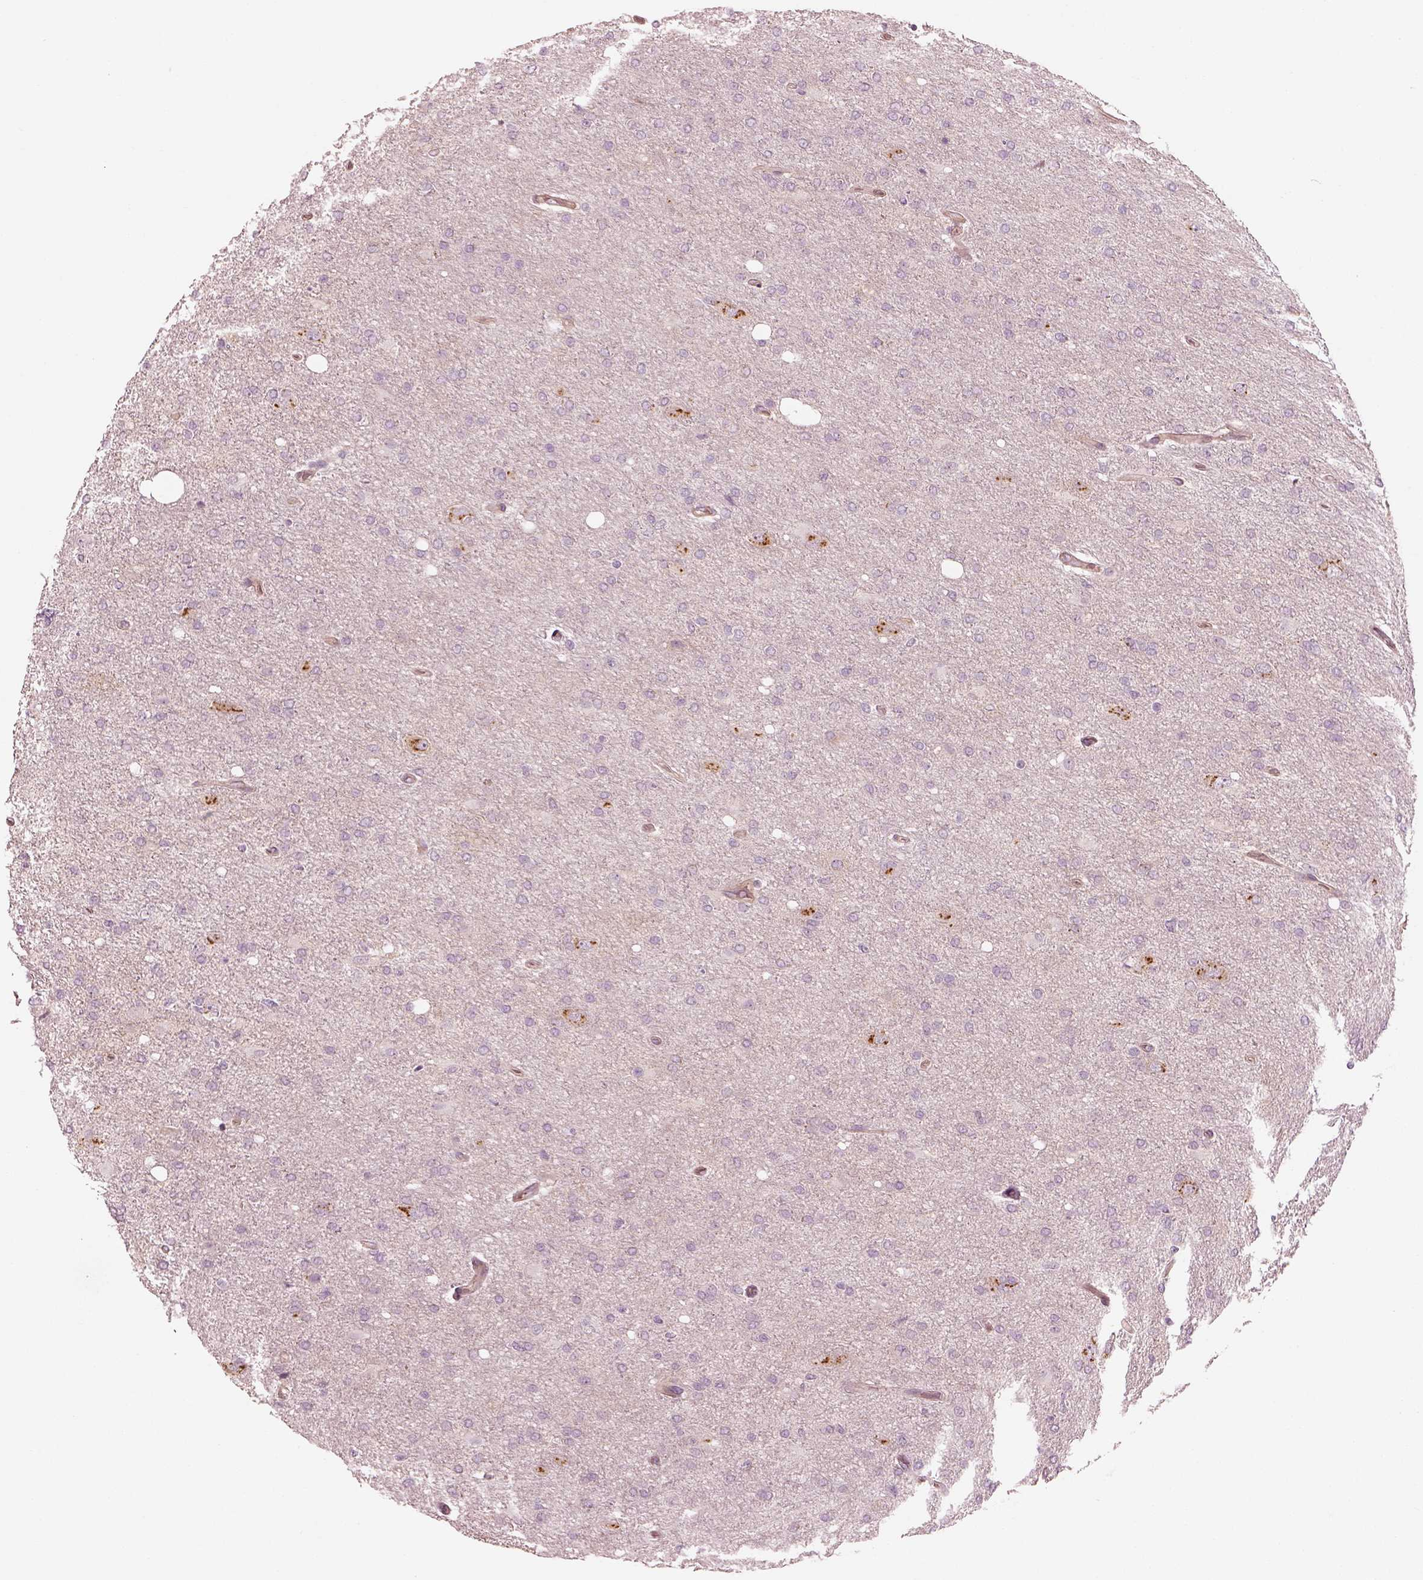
{"staining": {"intensity": "negative", "quantity": "none", "location": "none"}, "tissue": "glioma", "cell_type": "Tumor cells", "image_type": "cancer", "snomed": [{"axis": "morphology", "description": "Glioma, malignant, High grade"}, {"axis": "topography", "description": "Cerebral cortex"}], "caption": "DAB immunohistochemical staining of high-grade glioma (malignant) reveals no significant staining in tumor cells. (DAB (3,3'-diaminobenzidine) IHC visualized using brightfield microscopy, high magnification).", "gene": "ELAPOR1", "patient": {"sex": "male", "age": 70}}